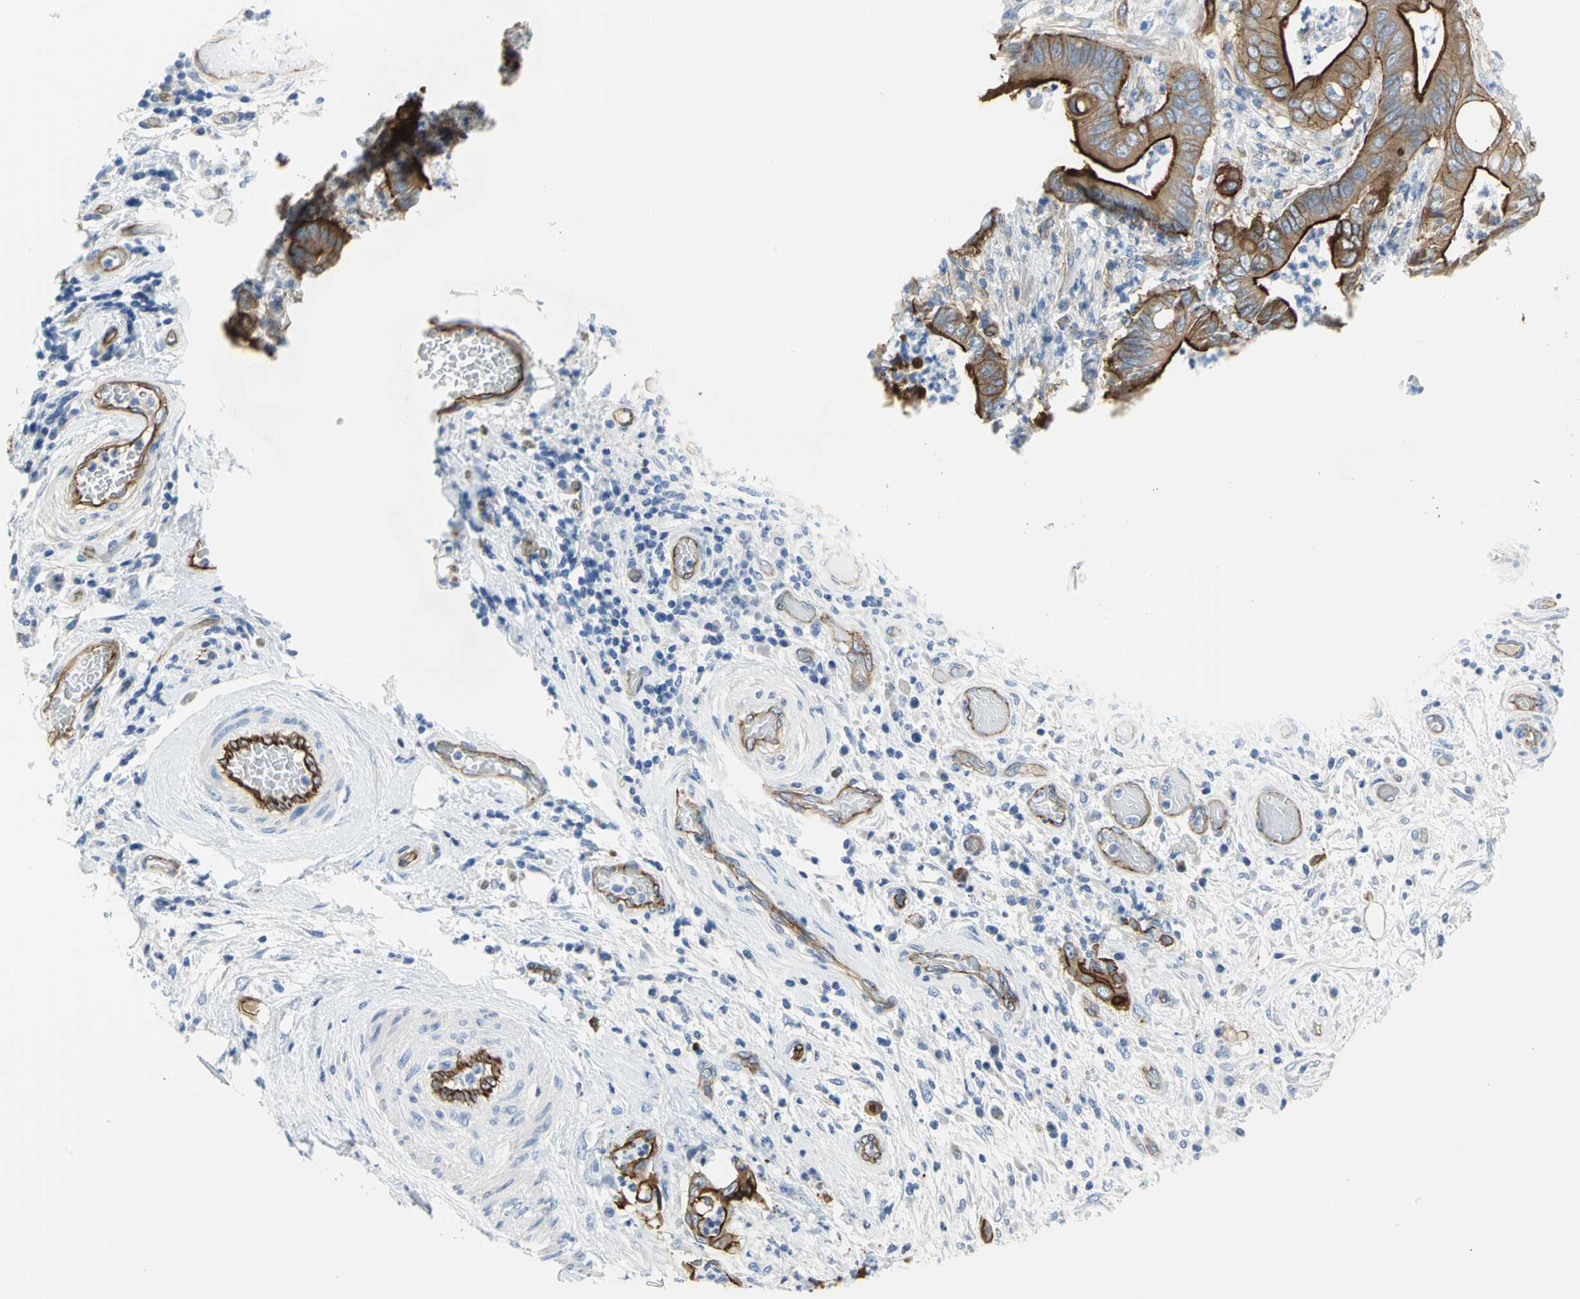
{"staining": {"intensity": "strong", "quantity": ">75%", "location": "cytoplasmic/membranous"}, "tissue": "stomach cancer", "cell_type": "Tumor cells", "image_type": "cancer", "snomed": [{"axis": "morphology", "description": "Adenocarcinoma, NOS"}, {"axis": "topography", "description": "Stomach"}], "caption": "Stomach adenocarcinoma tissue reveals strong cytoplasmic/membranous expression in approximately >75% of tumor cells (Stains: DAB (3,3'-diaminobenzidine) in brown, nuclei in blue, Microscopy: brightfield microscopy at high magnification).", "gene": "FLNB", "patient": {"sex": "female", "age": 73}}